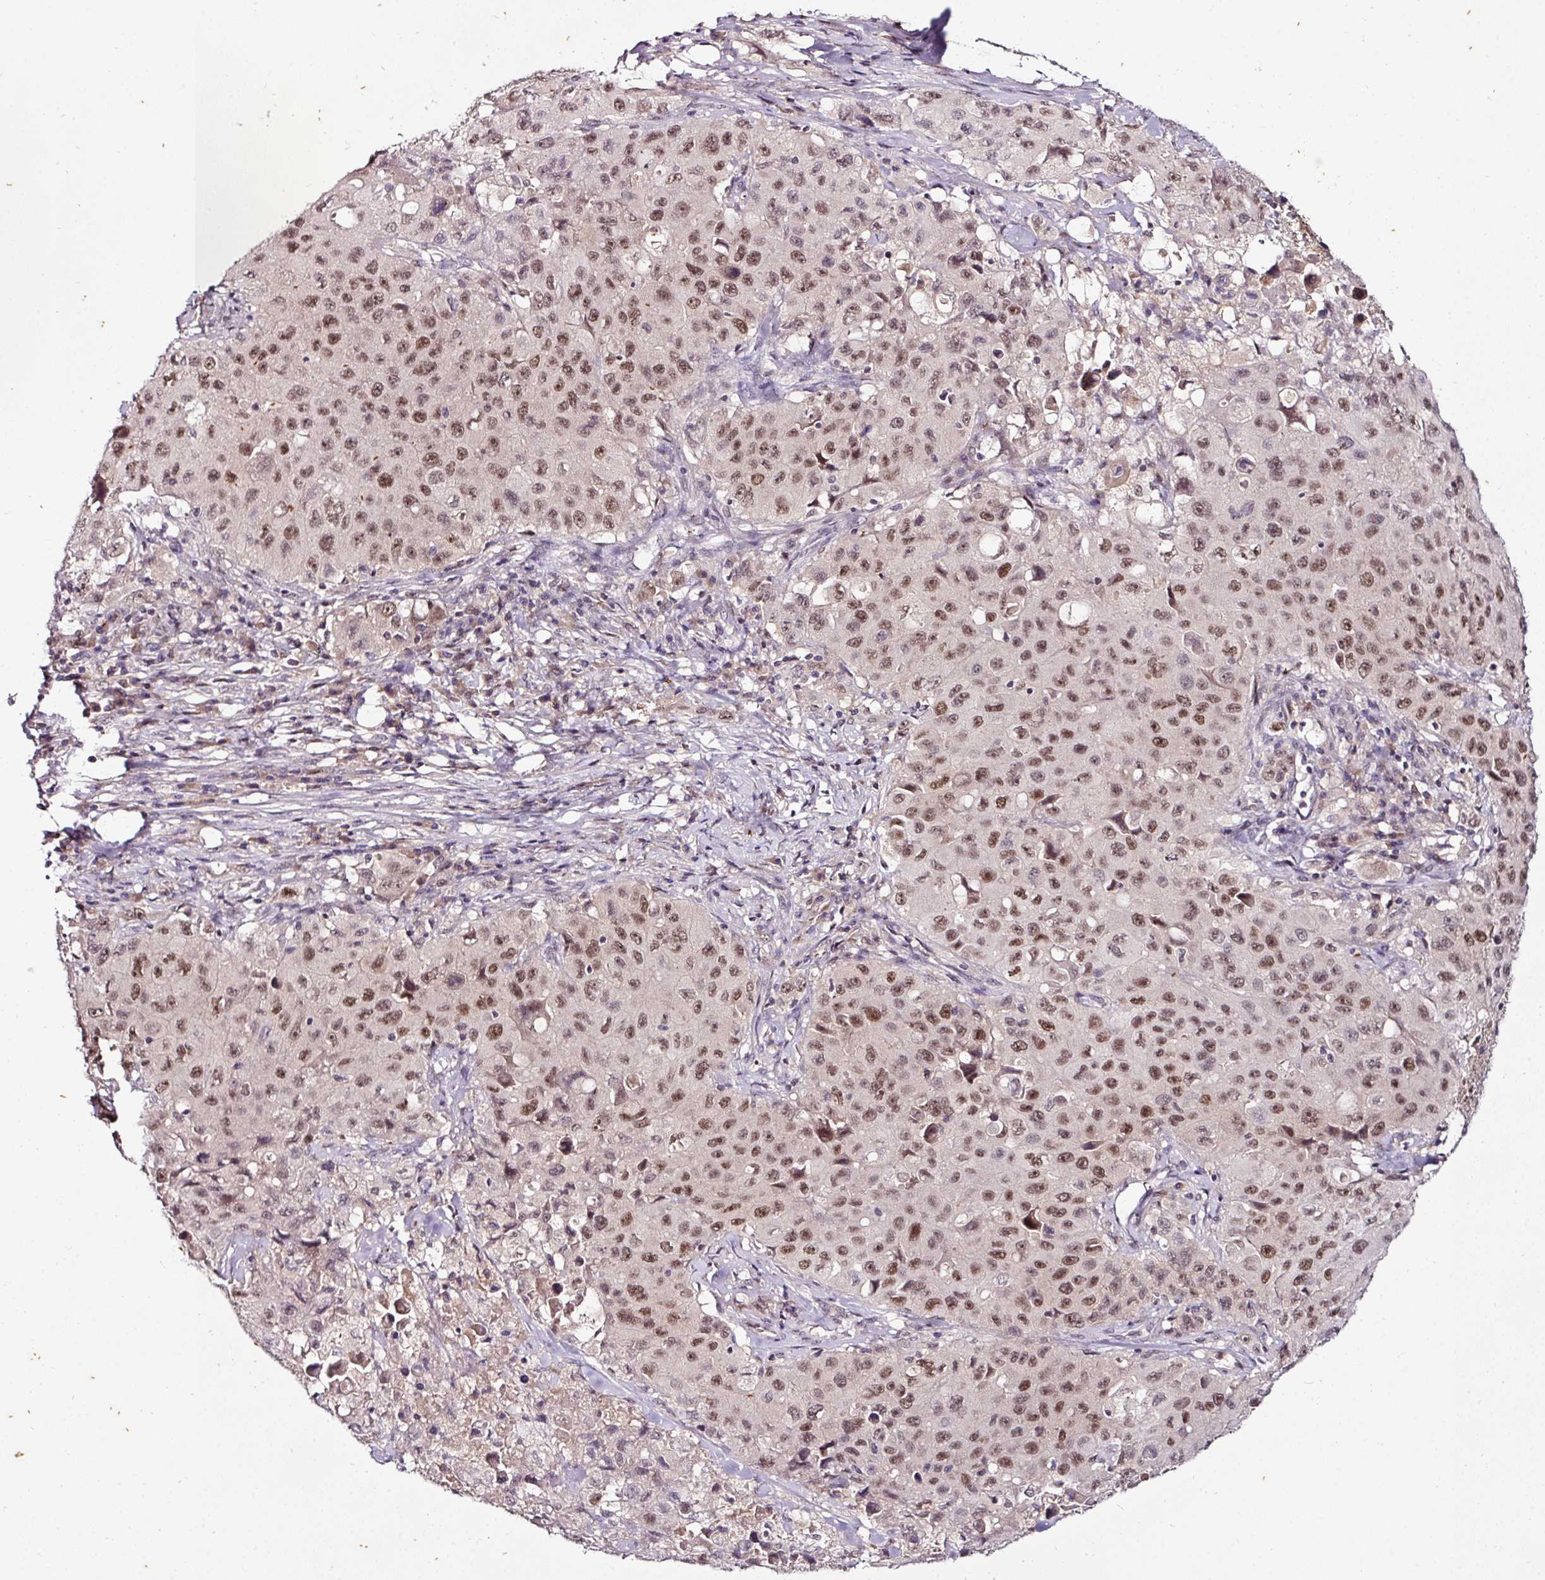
{"staining": {"intensity": "moderate", "quantity": ">75%", "location": "nuclear"}, "tissue": "lung cancer", "cell_type": "Tumor cells", "image_type": "cancer", "snomed": [{"axis": "morphology", "description": "Squamous cell carcinoma, NOS"}, {"axis": "topography", "description": "Lung"}], "caption": "Lung cancer (squamous cell carcinoma) stained with IHC displays moderate nuclear expression in about >75% of tumor cells.", "gene": "KLF16", "patient": {"sex": "male", "age": 63}}